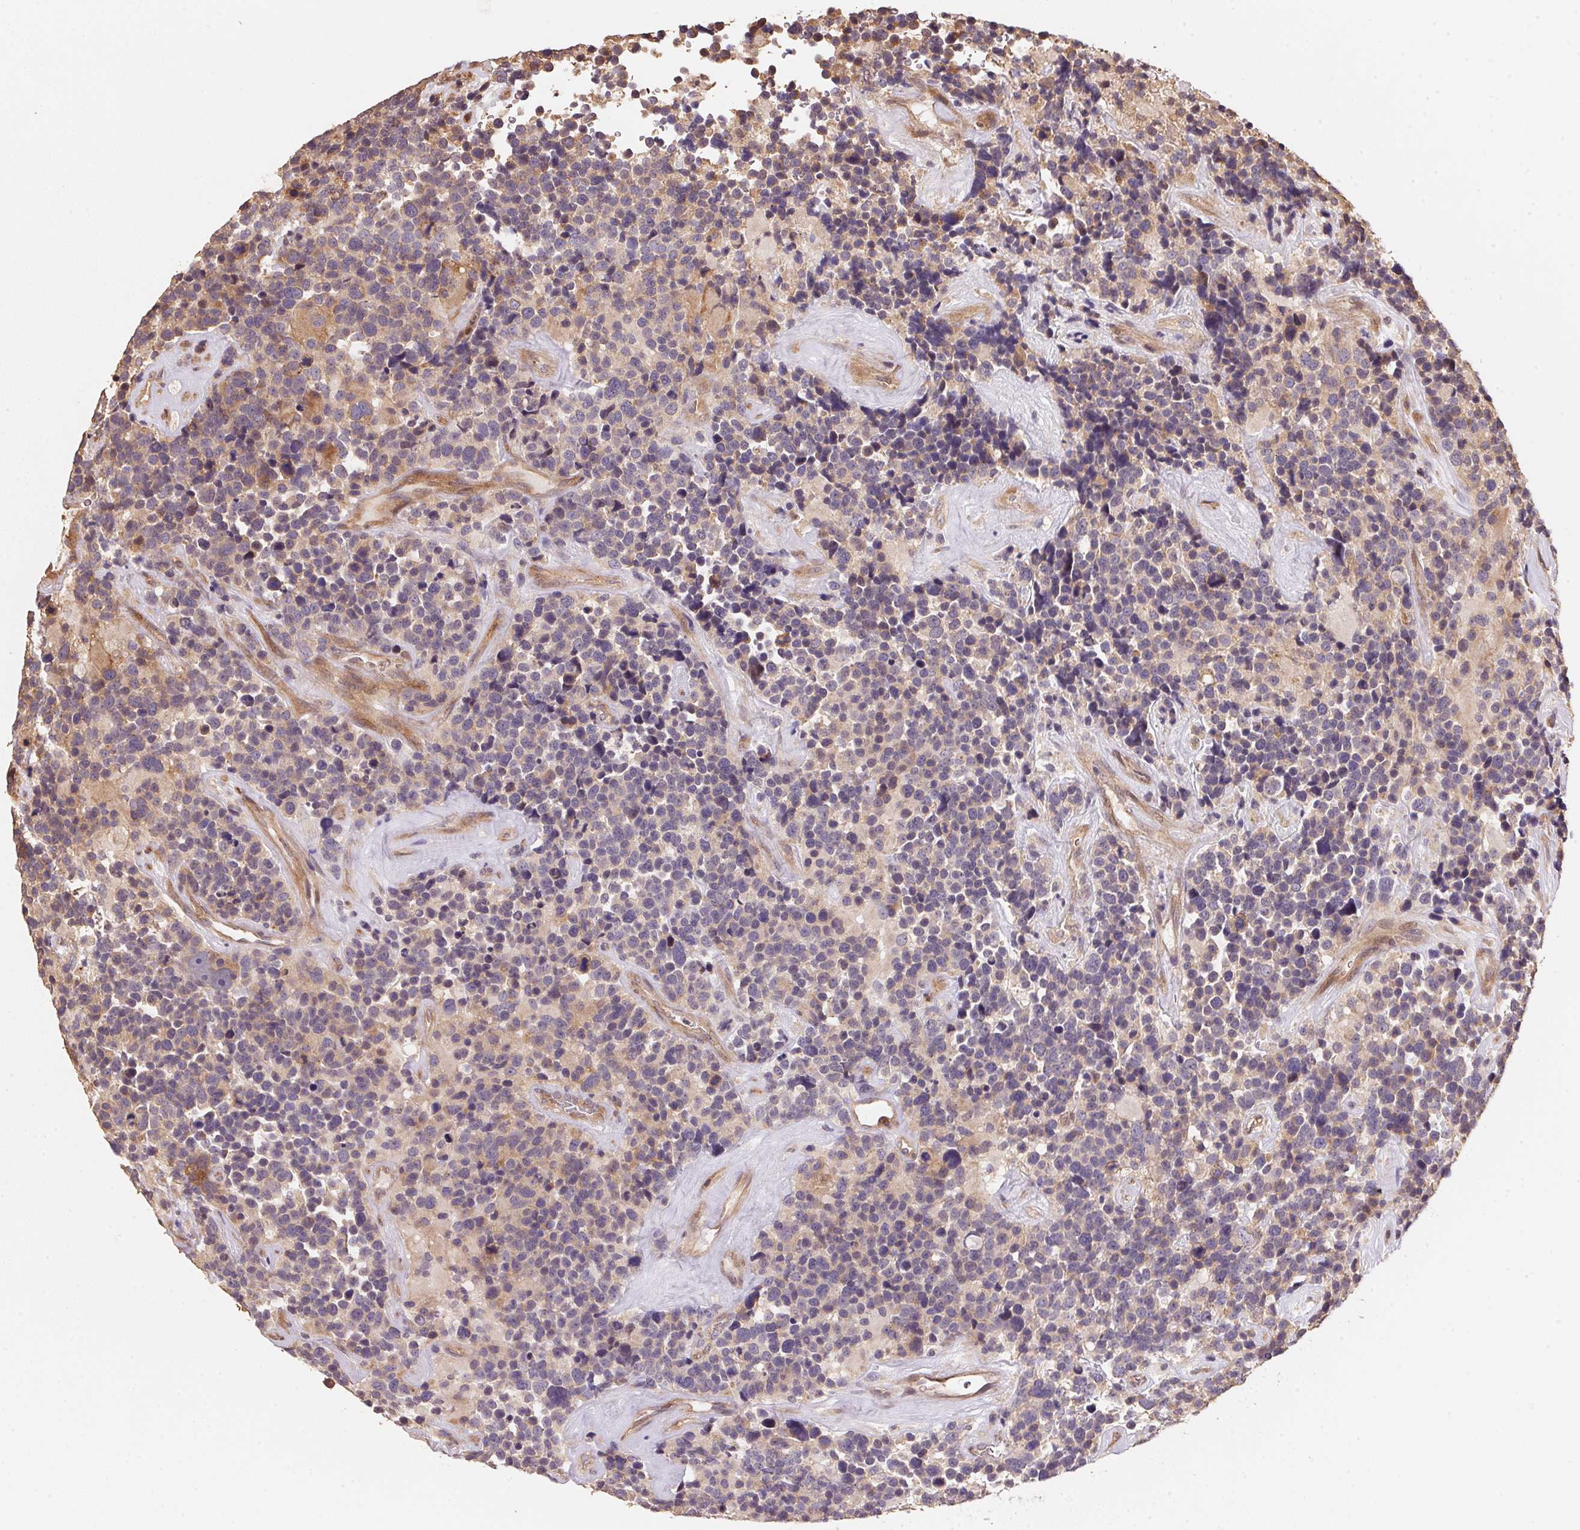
{"staining": {"intensity": "weak", "quantity": "<25%", "location": "cytoplasmic/membranous"}, "tissue": "glioma", "cell_type": "Tumor cells", "image_type": "cancer", "snomed": [{"axis": "morphology", "description": "Glioma, malignant, High grade"}, {"axis": "topography", "description": "Brain"}], "caption": "Protein analysis of glioma displays no significant expression in tumor cells.", "gene": "TMEM222", "patient": {"sex": "male", "age": 33}}